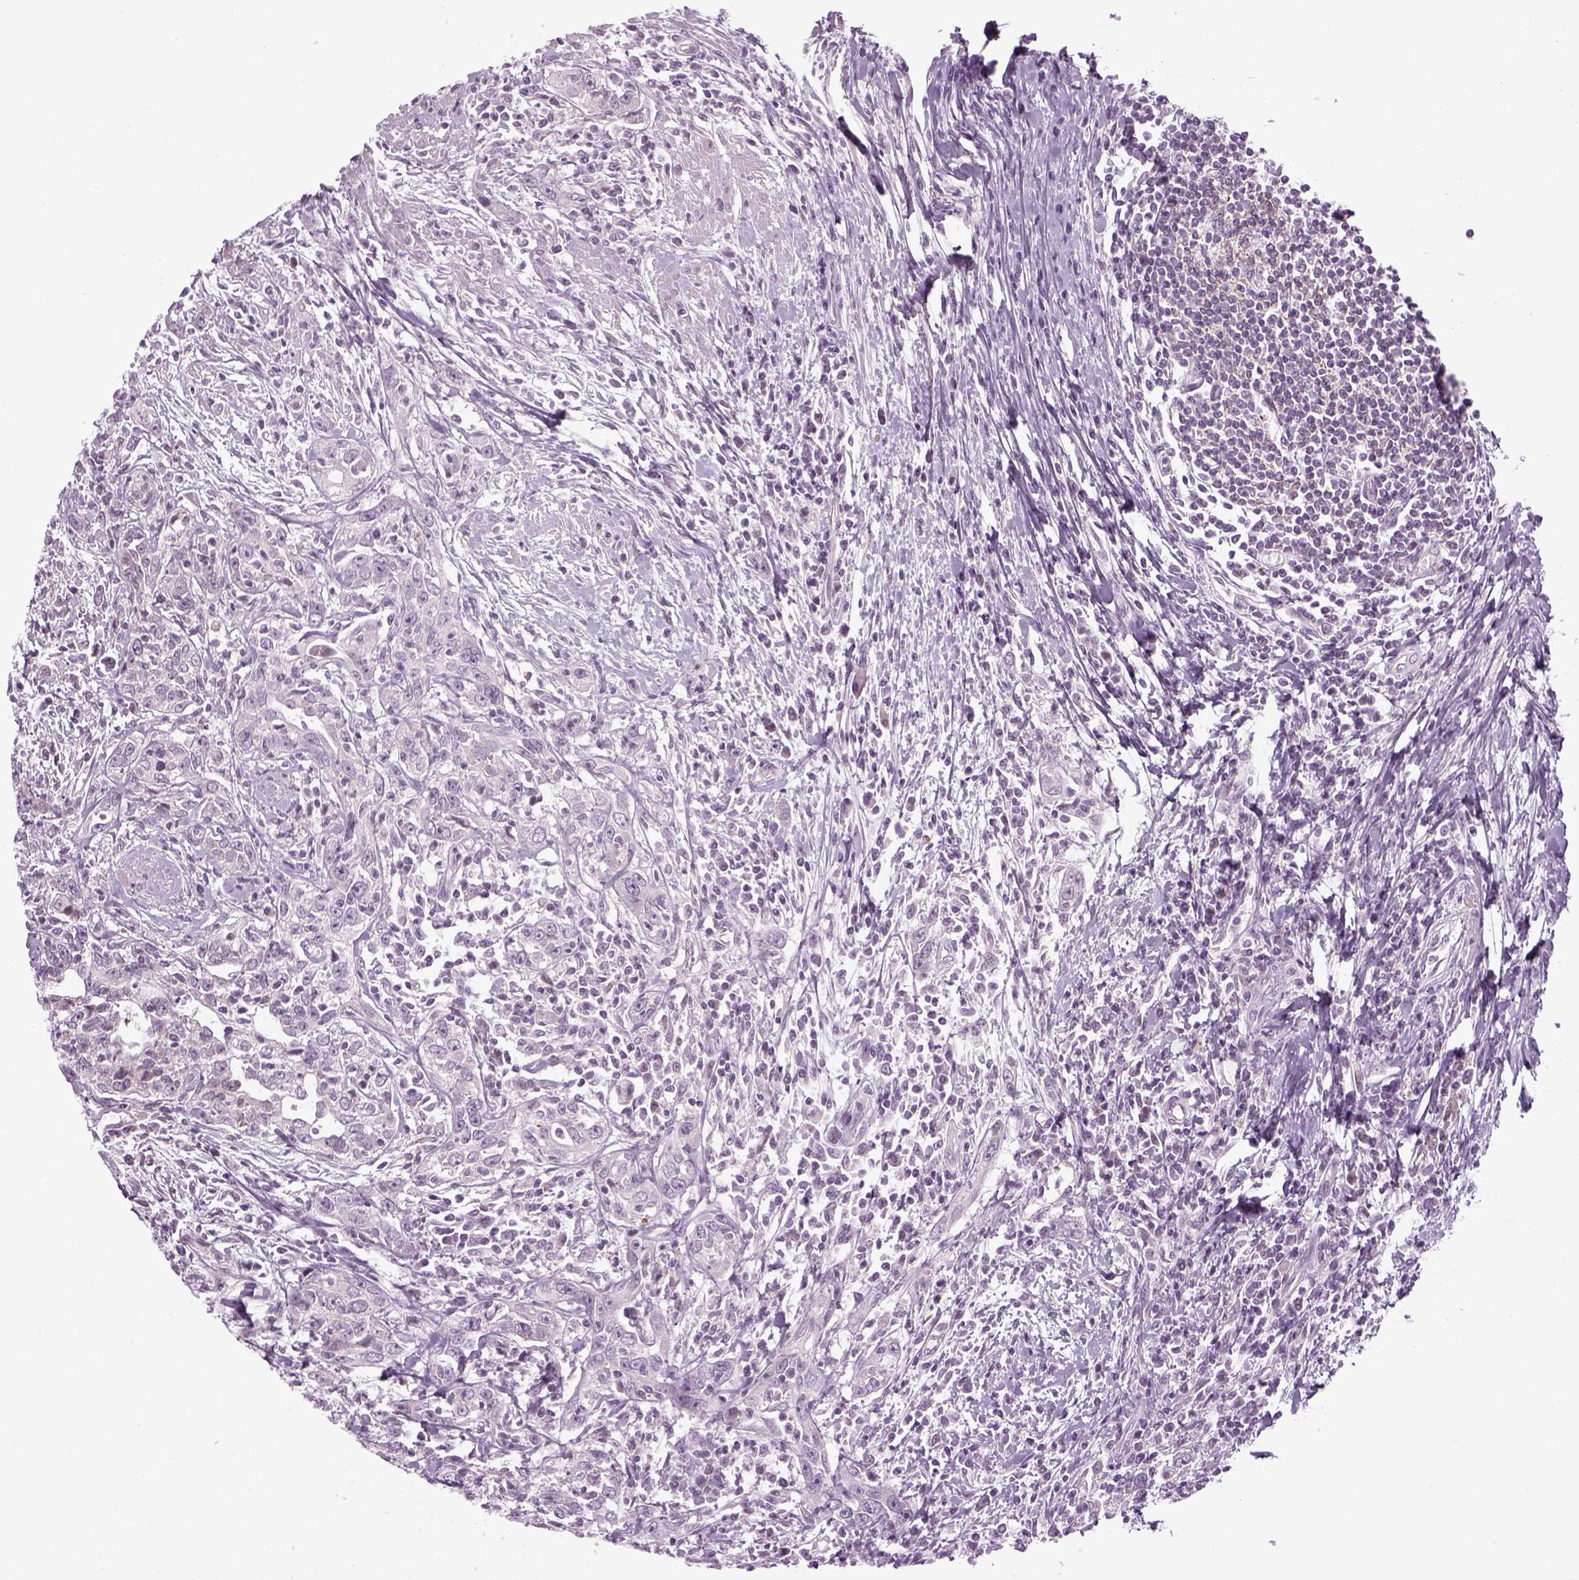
{"staining": {"intensity": "negative", "quantity": "none", "location": "none"}, "tissue": "urothelial cancer", "cell_type": "Tumor cells", "image_type": "cancer", "snomed": [{"axis": "morphology", "description": "Urothelial carcinoma, High grade"}, {"axis": "topography", "description": "Urinary bladder"}], "caption": "IHC photomicrograph of neoplastic tissue: high-grade urothelial carcinoma stained with DAB shows no significant protein staining in tumor cells. (DAB immunohistochemistry with hematoxylin counter stain).", "gene": "LRRIQ3", "patient": {"sex": "male", "age": 83}}